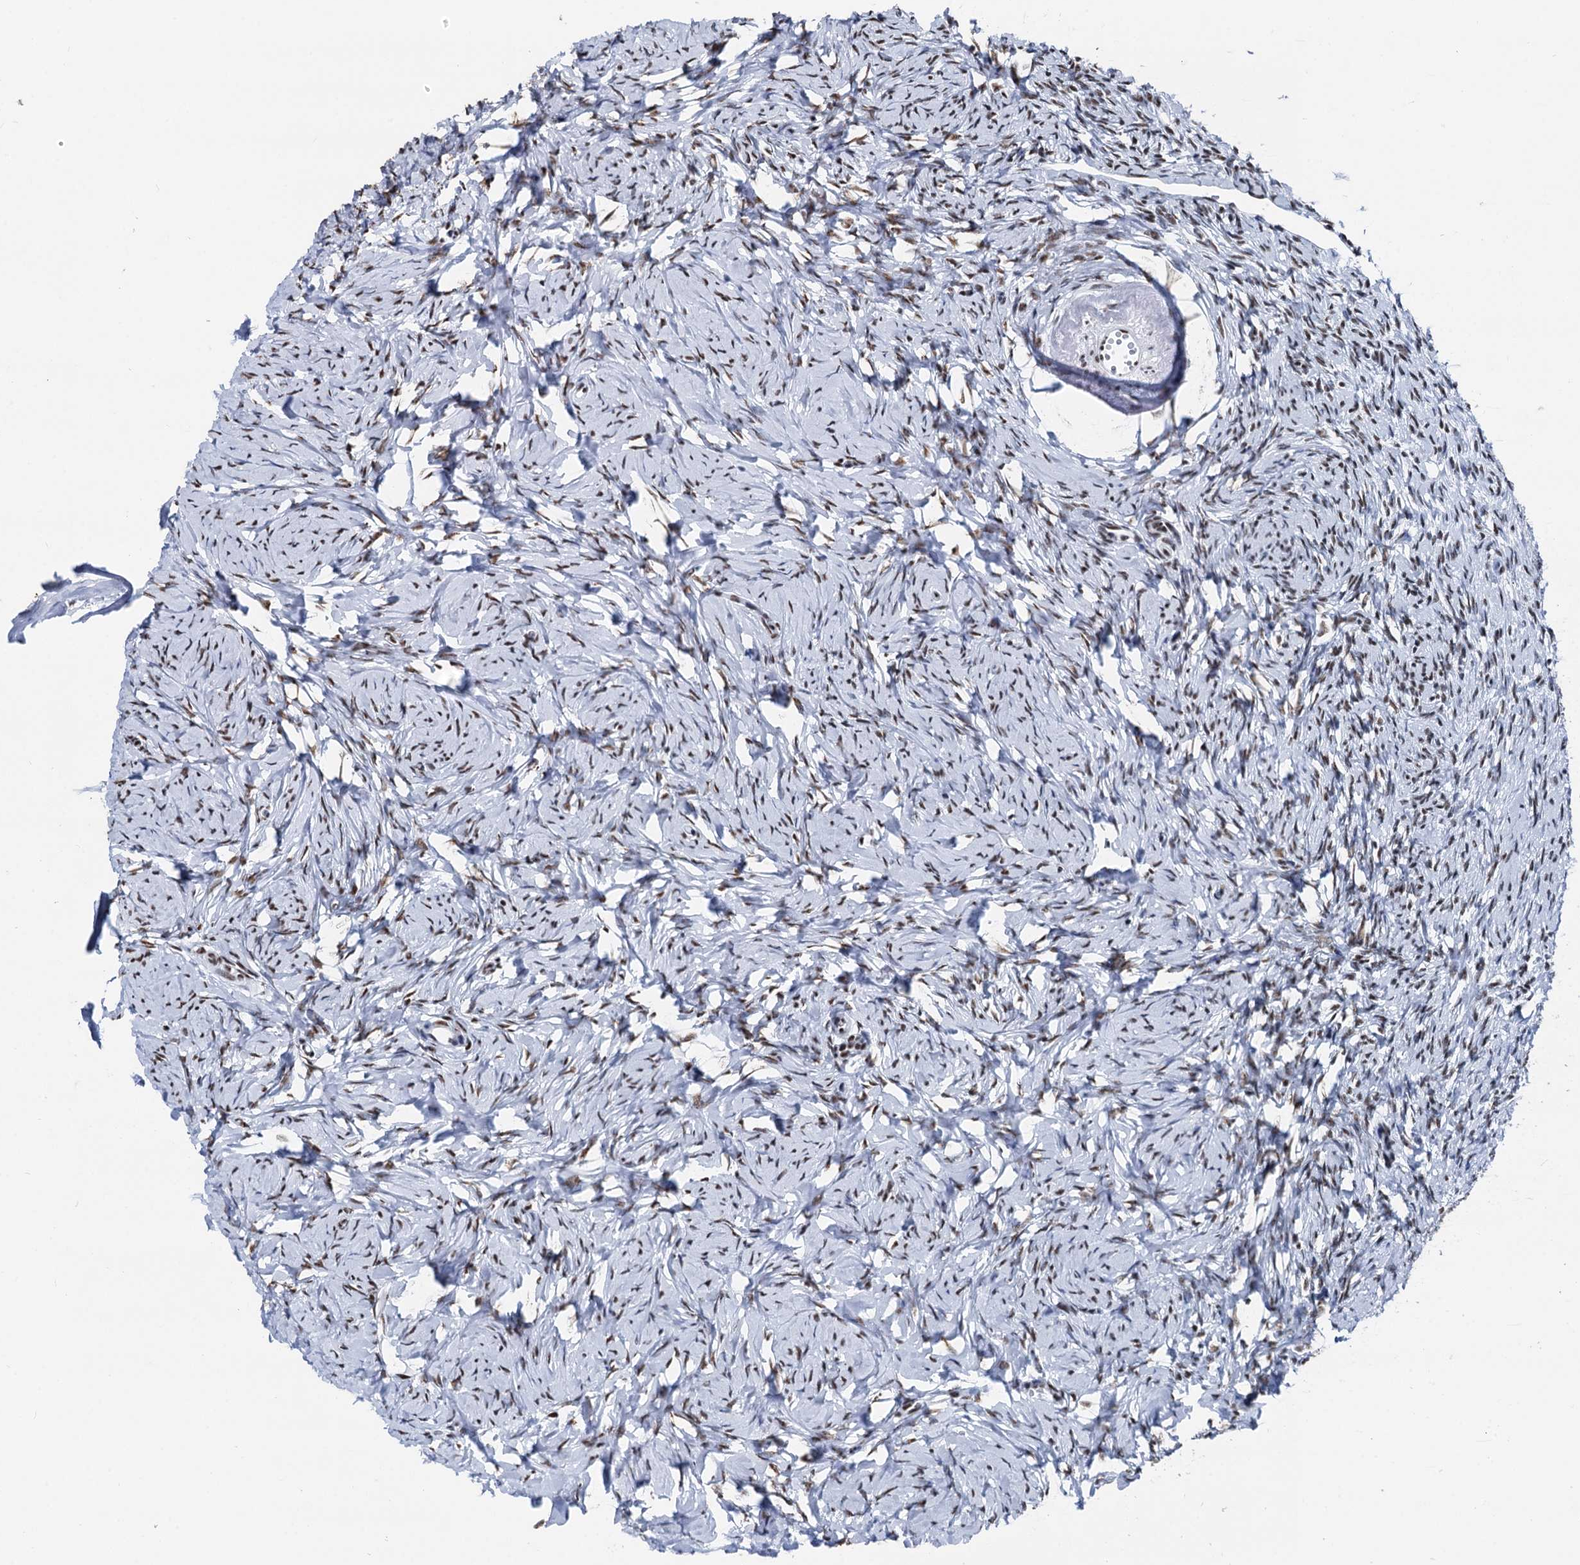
{"staining": {"intensity": "moderate", "quantity": ">75%", "location": "nuclear"}, "tissue": "ovary", "cell_type": "Ovarian stroma cells", "image_type": "normal", "snomed": [{"axis": "morphology", "description": "Normal tissue, NOS"}, {"axis": "topography", "description": "Ovary"}], "caption": "Brown immunohistochemical staining in normal ovary demonstrates moderate nuclear positivity in approximately >75% of ovarian stroma cells. The staining was performed using DAB (3,3'-diaminobenzidine) to visualize the protein expression in brown, while the nuclei were stained in blue with hematoxylin (Magnification: 20x).", "gene": "DDX23", "patient": {"sex": "female", "age": 51}}